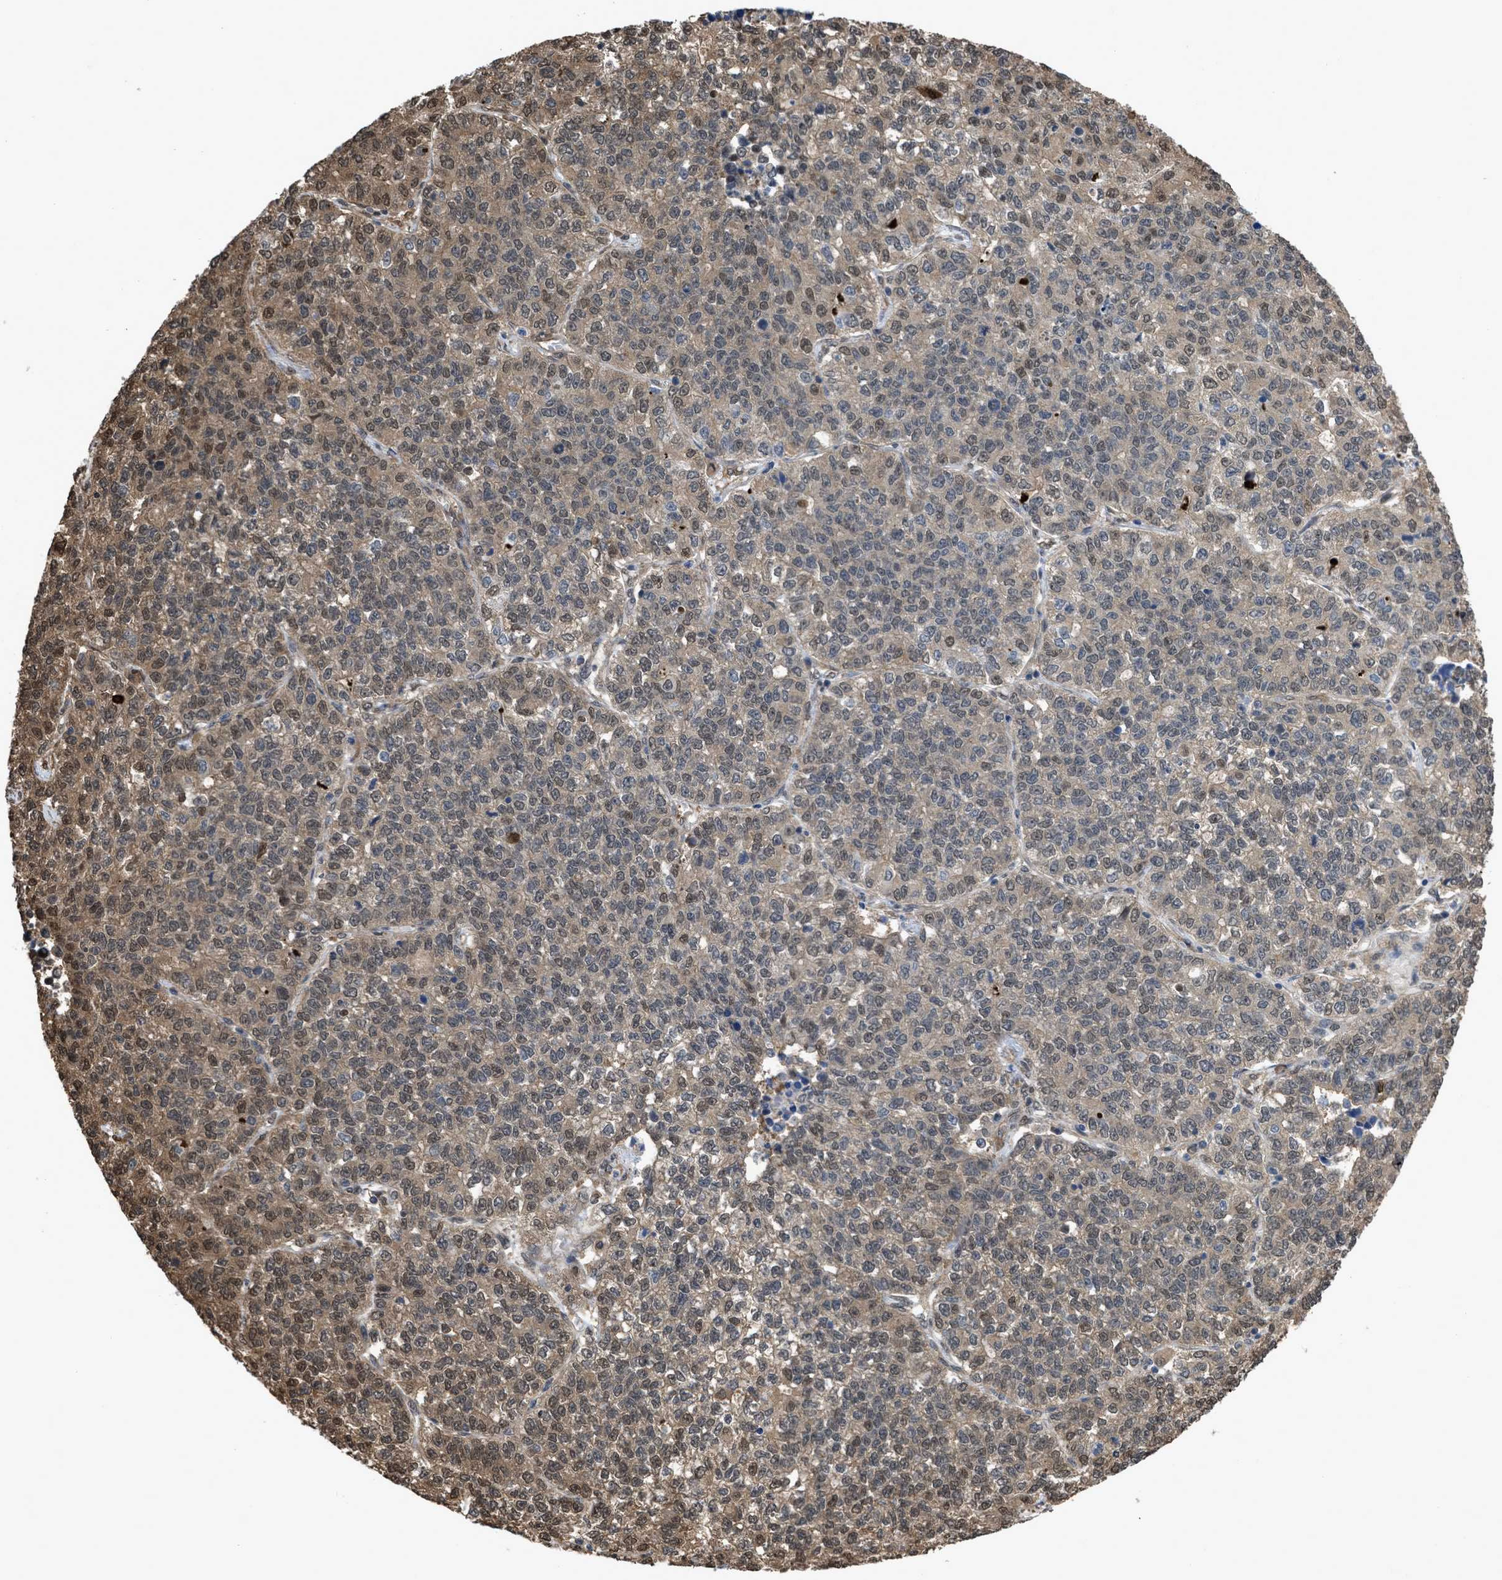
{"staining": {"intensity": "moderate", "quantity": "25%-75%", "location": "cytoplasmic/membranous,nuclear"}, "tissue": "lung cancer", "cell_type": "Tumor cells", "image_type": "cancer", "snomed": [{"axis": "morphology", "description": "Adenocarcinoma, NOS"}, {"axis": "topography", "description": "Lung"}], "caption": "Human lung cancer stained for a protein (brown) demonstrates moderate cytoplasmic/membranous and nuclear positive positivity in about 25%-75% of tumor cells.", "gene": "YWHAG", "patient": {"sex": "male", "age": 49}}